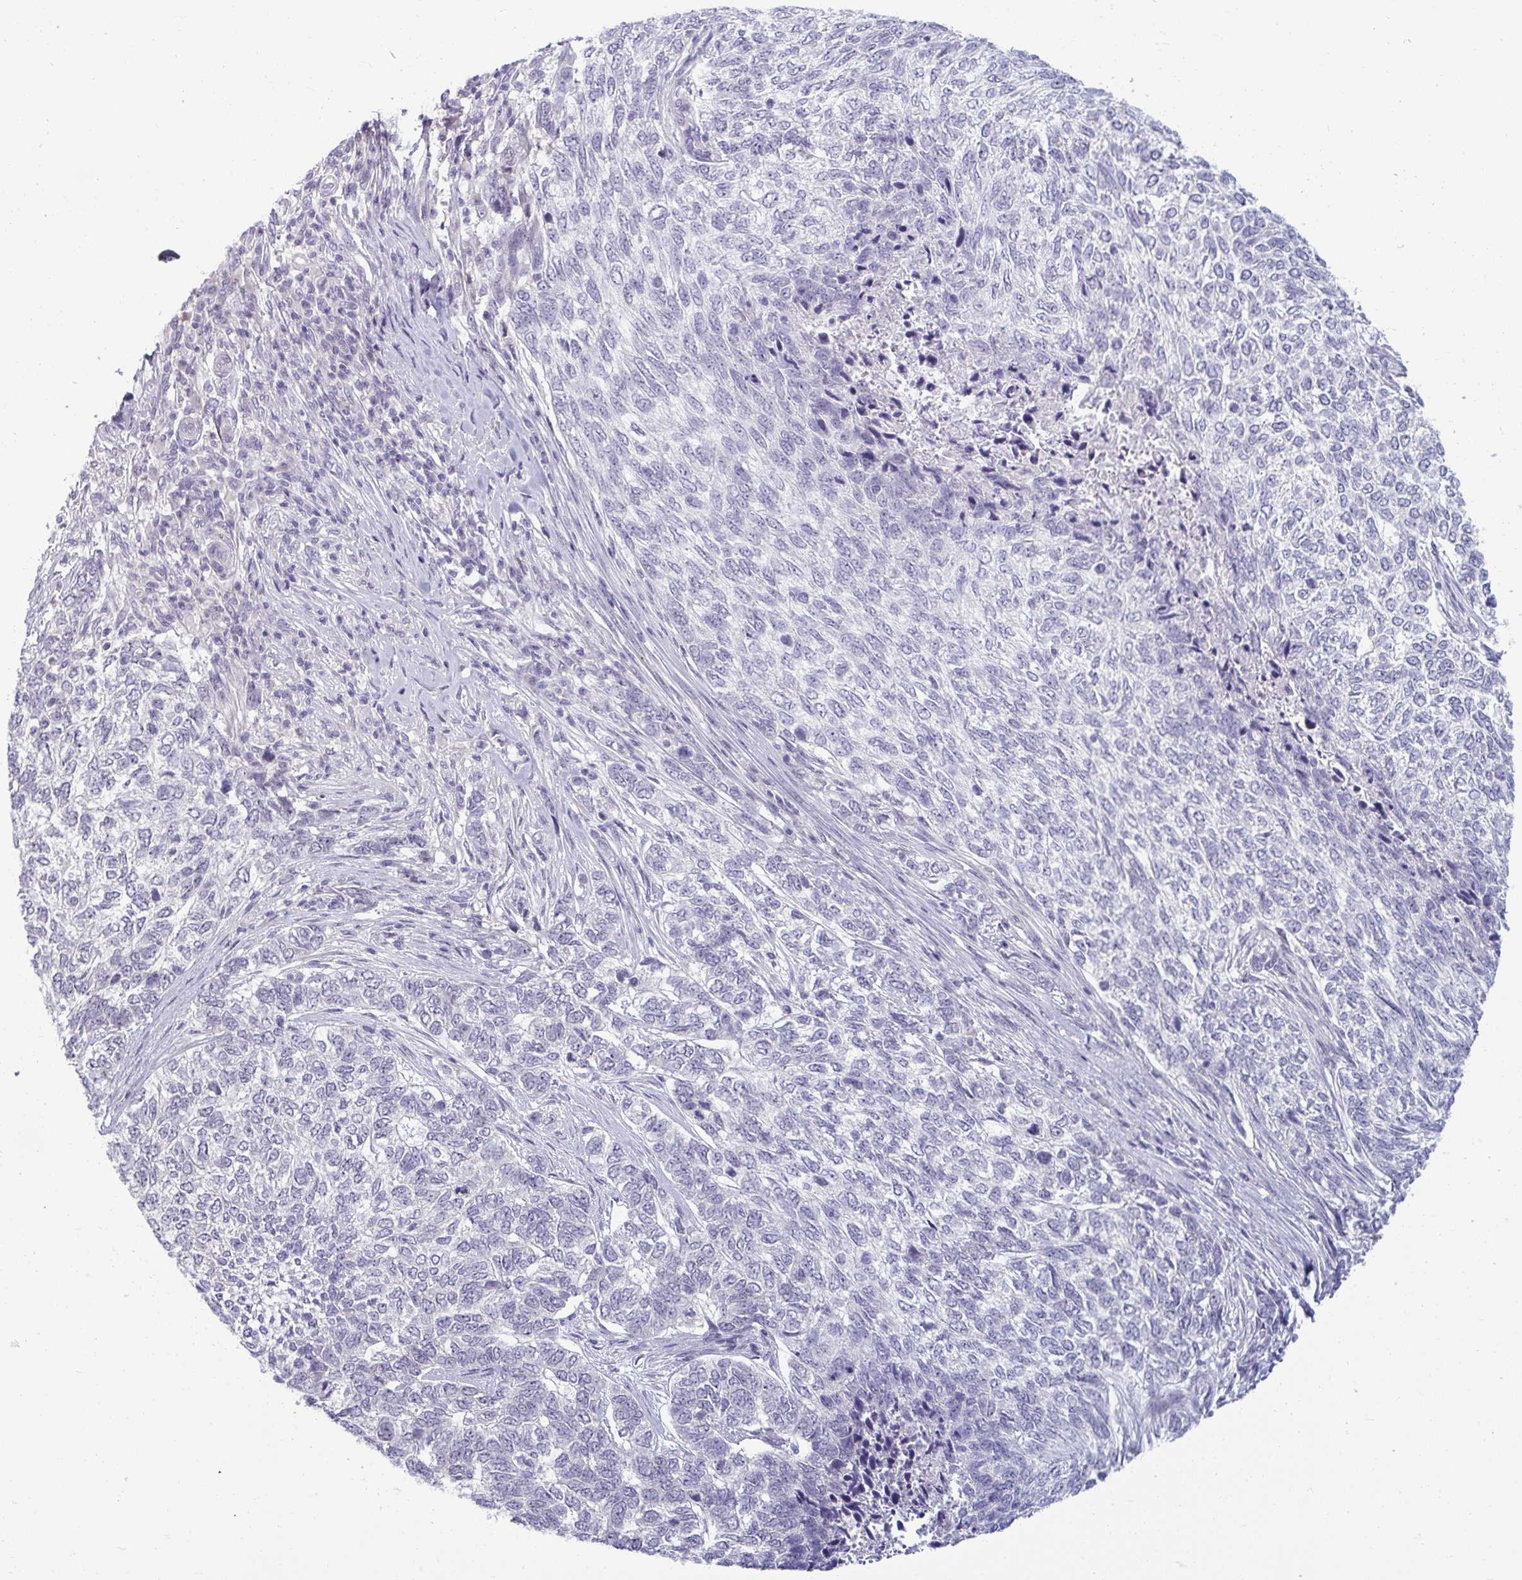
{"staining": {"intensity": "negative", "quantity": "none", "location": "none"}, "tissue": "skin cancer", "cell_type": "Tumor cells", "image_type": "cancer", "snomed": [{"axis": "morphology", "description": "Basal cell carcinoma"}, {"axis": "topography", "description": "Skin"}], "caption": "This is an immunohistochemistry histopathology image of human skin basal cell carcinoma. There is no staining in tumor cells.", "gene": "RNASEH1", "patient": {"sex": "female", "age": 65}}